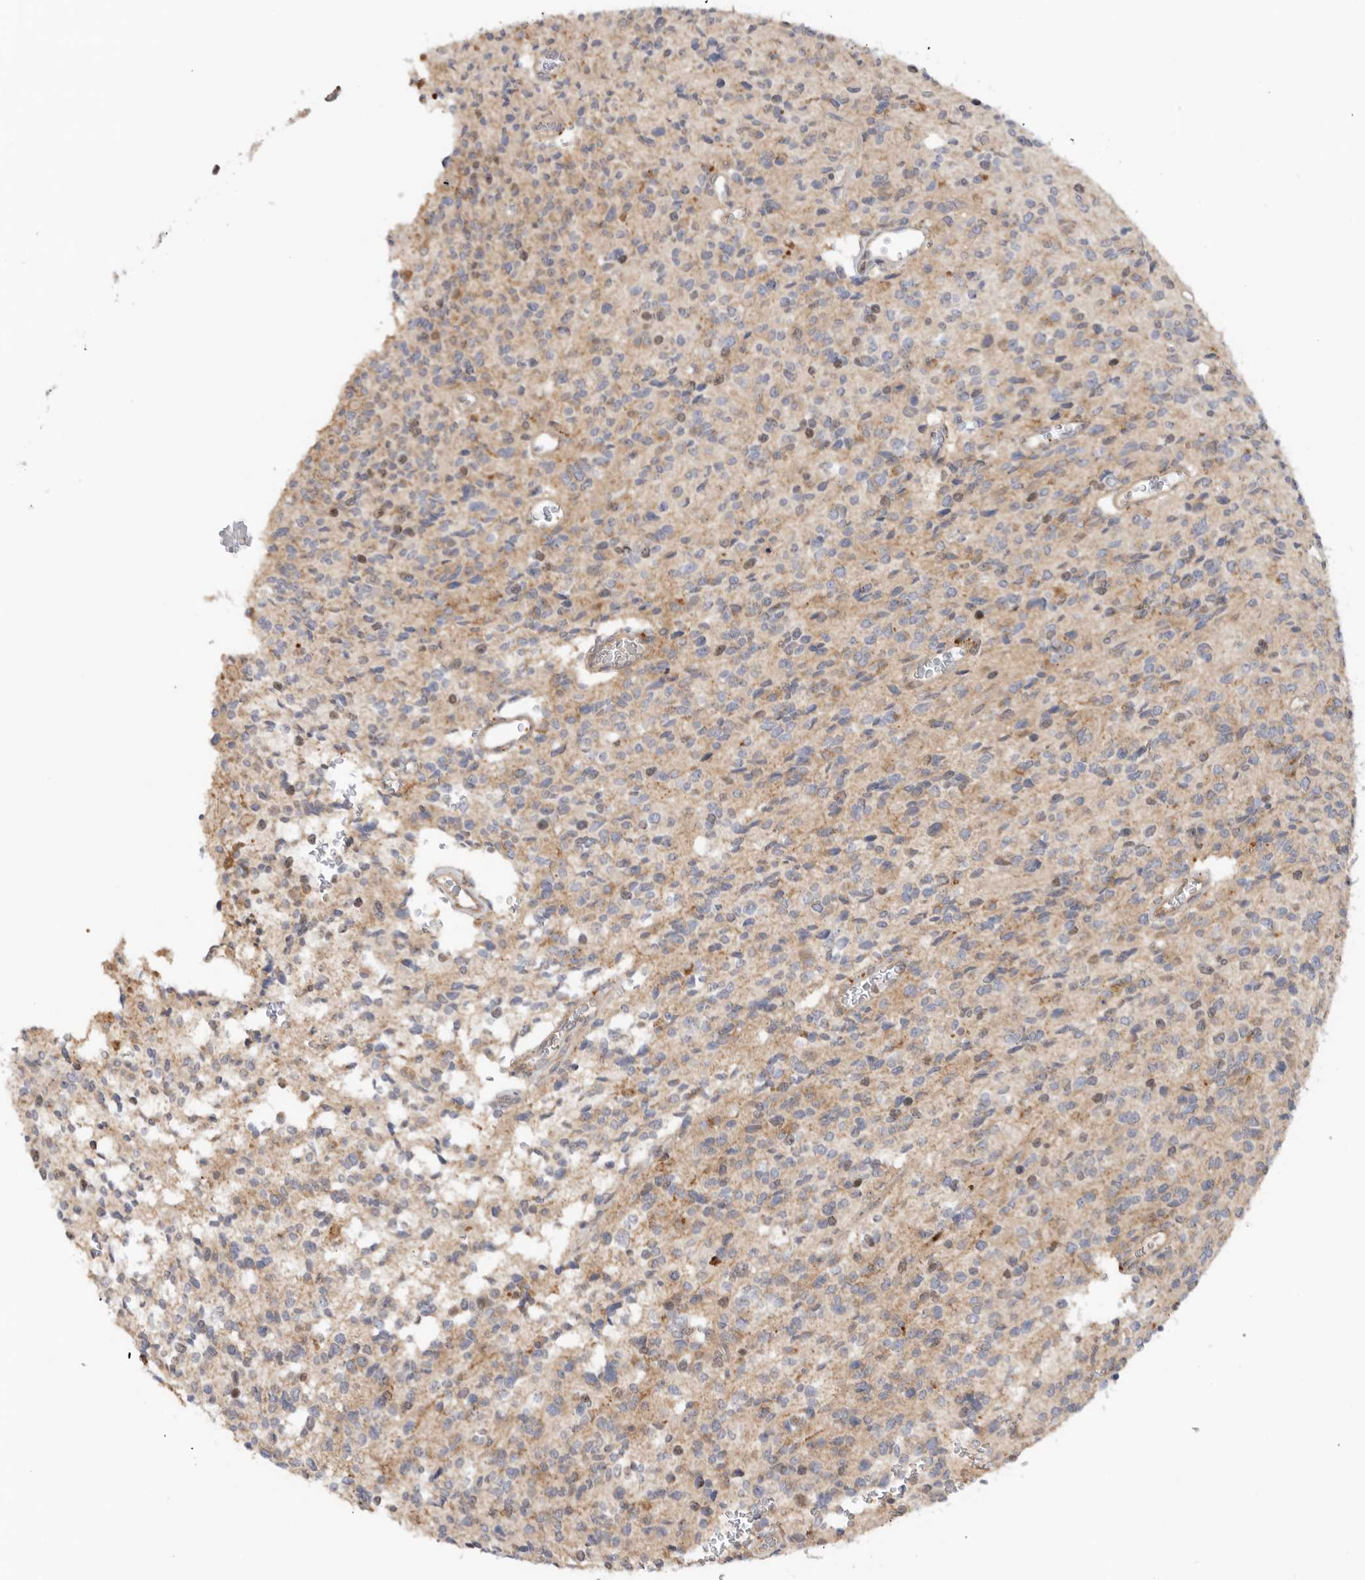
{"staining": {"intensity": "weak", "quantity": "25%-75%", "location": "cytoplasmic/membranous"}, "tissue": "glioma", "cell_type": "Tumor cells", "image_type": "cancer", "snomed": [{"axis": "morphology", "description": "Glioma, malignant, High grade"}, {"axis": "topography", "description": "Brain"}], "caption": "A brown stain labels weak cytoplasmic/membranous staining of a protein in high-grade glioma (malignant) tumor cells.", "gene": "GNE", "patient": {"sex": "male", "age": 34}}